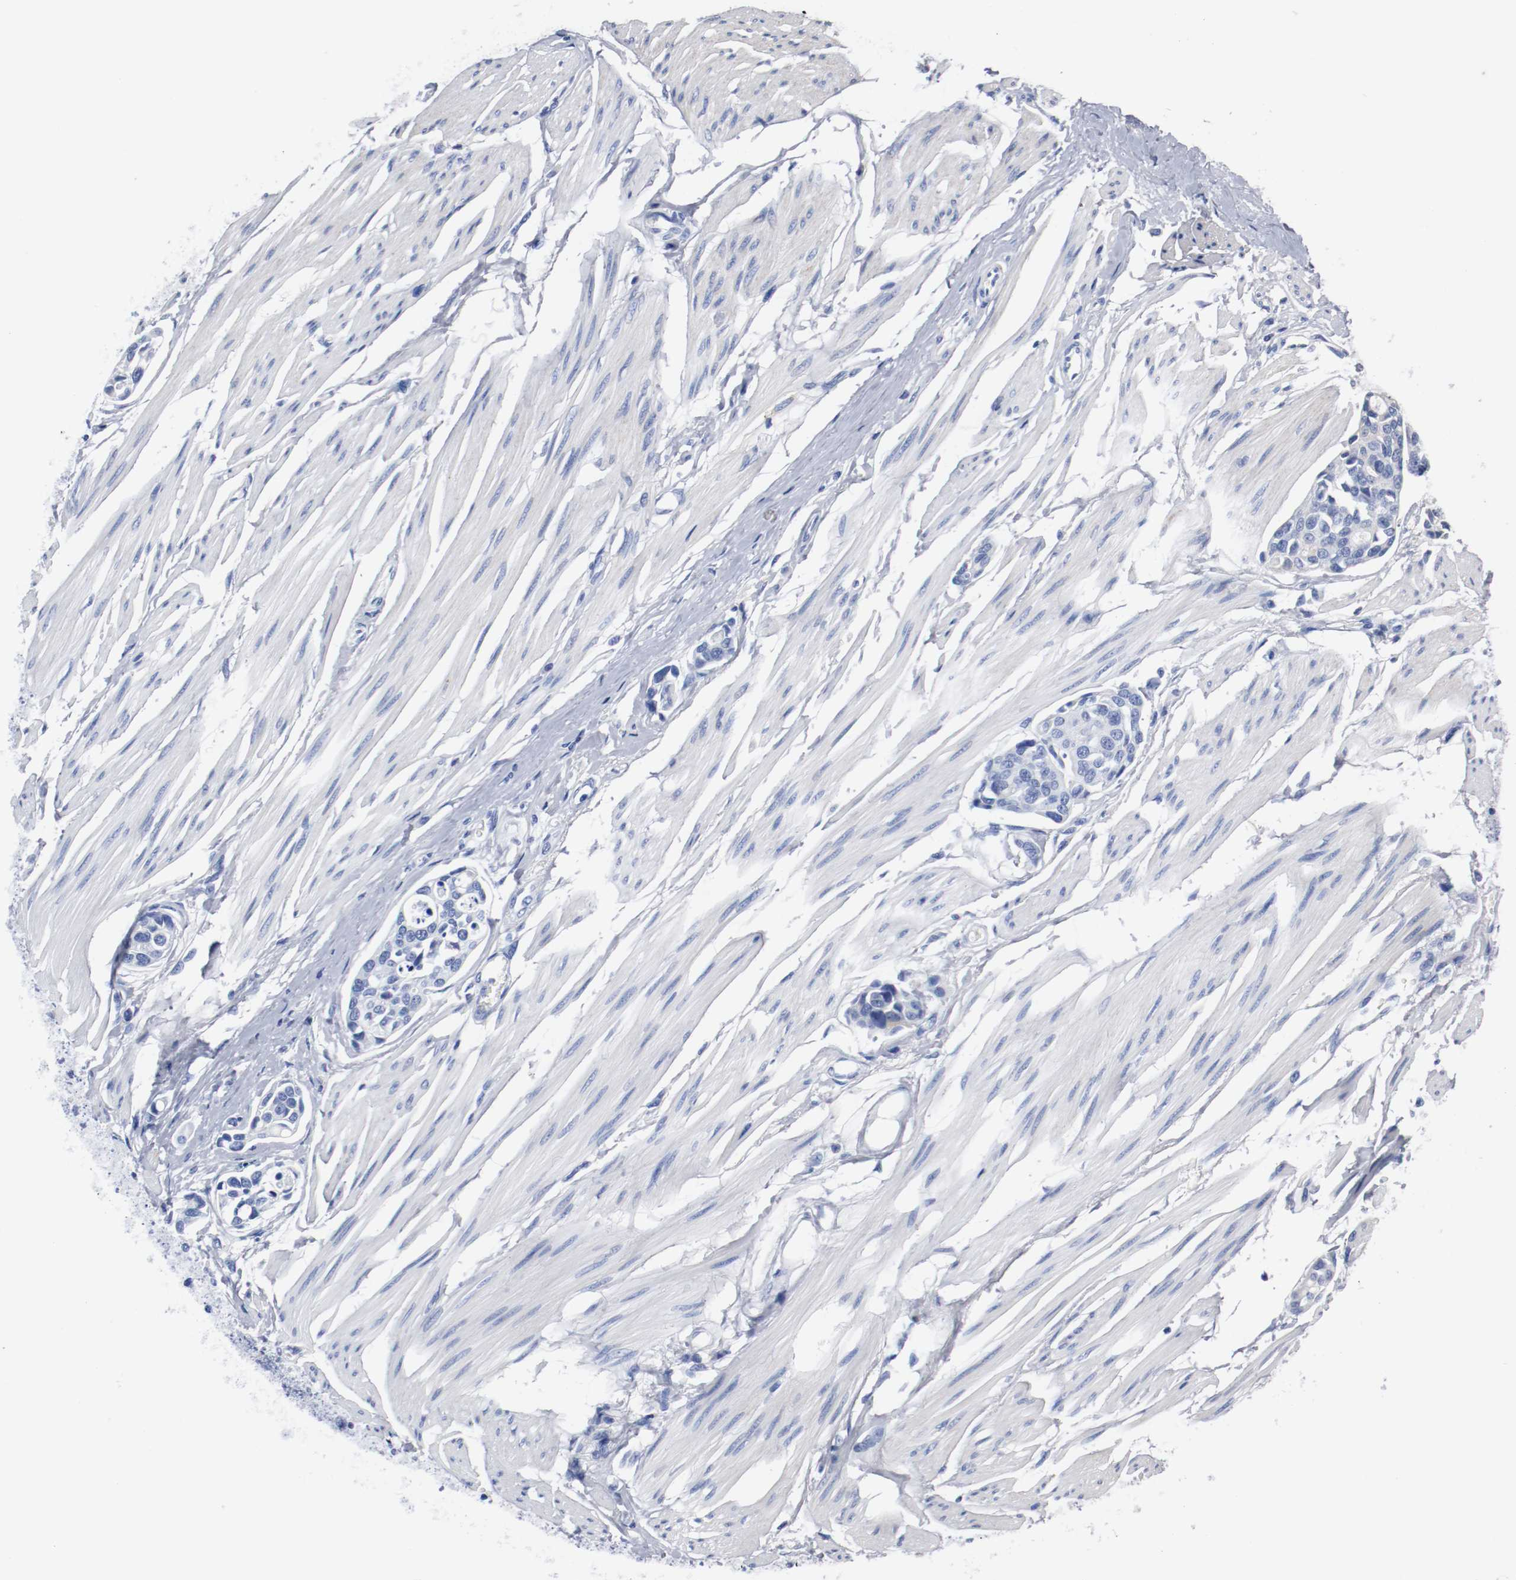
{"staining": {"intensity": "negative", "quantity": "none", "location": "none"}, "tissue": "urothelial cancer", "cell_type": "Tumor cells", "image_type": "cancer", "snomed": [{"axis": "morphology", "description": "Urothelial carcinoma, High grade"}, {"axis": "topography", "description": "Urinary bladder"}], "caption": "The histopathology image demonstrates no staining of tumor cells in urothelial cancer.", "gene": "TUBD1", "patient": {"sex": "male", "age": 78}}